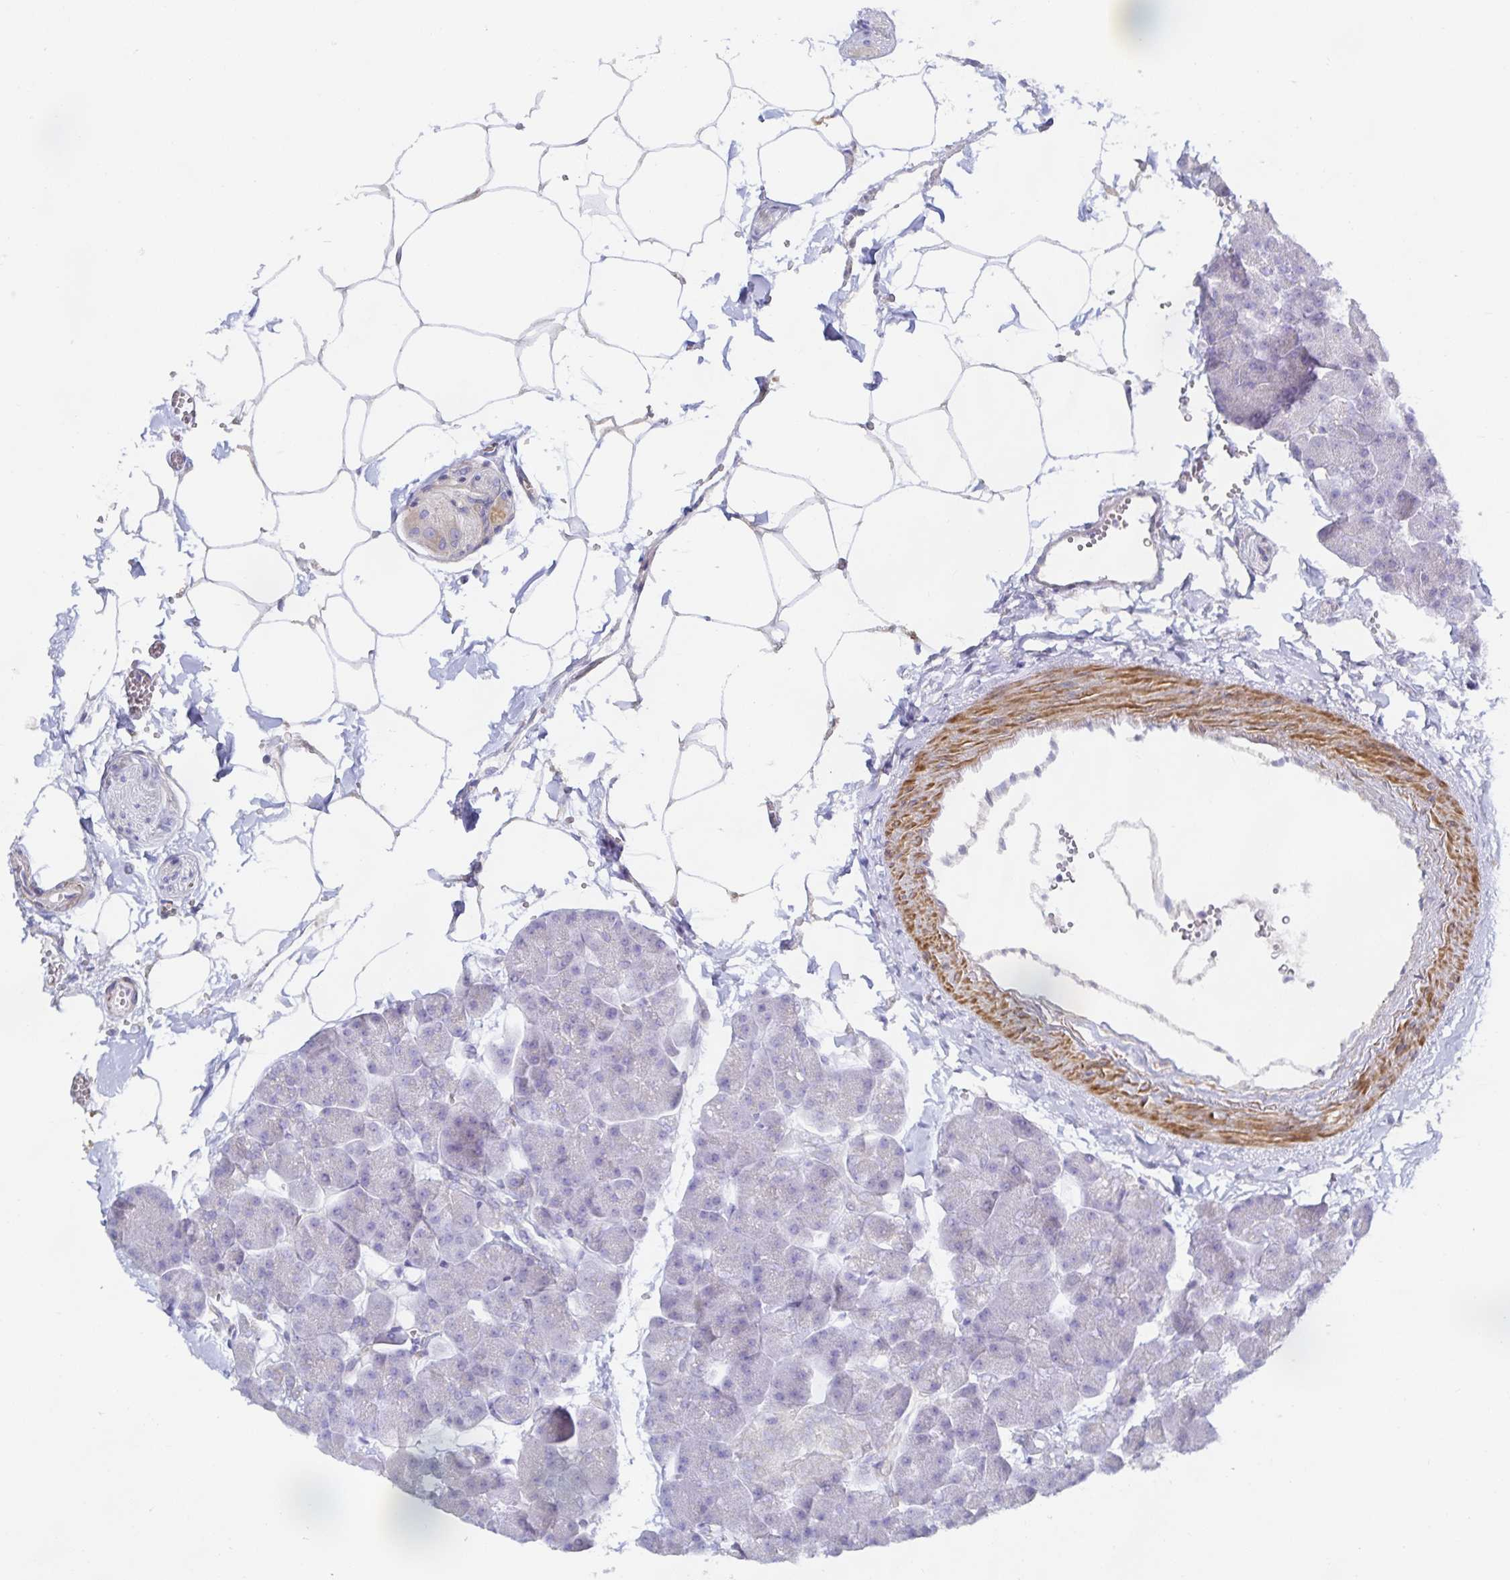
{"staining": {"intensity": "negative", "quantity": "none", "location": "none"}, "tissue": "pancreas", "cell_type": "Exocrine glandular cells", "image_type": "normal", "snomed": [{"axis": "morphology", "description": "Normal tissue, NOS"}, {"axis": "topography", "description": "Pancreas"}], "caption": "Immunohistochemistry (IHC) micrograph of normal pancreas: human pancreas stained with DAB (3,3'-diaminobenzidine) reveals no significant protein positivity in exocrine glandular cells. (DAB (3,3'-diaminobenzidine) immunohistochemistry visualized using brightfield microscopy, high magnification).", "gene": "METTL22", "patient": {"sex": "male", "age": 35}}